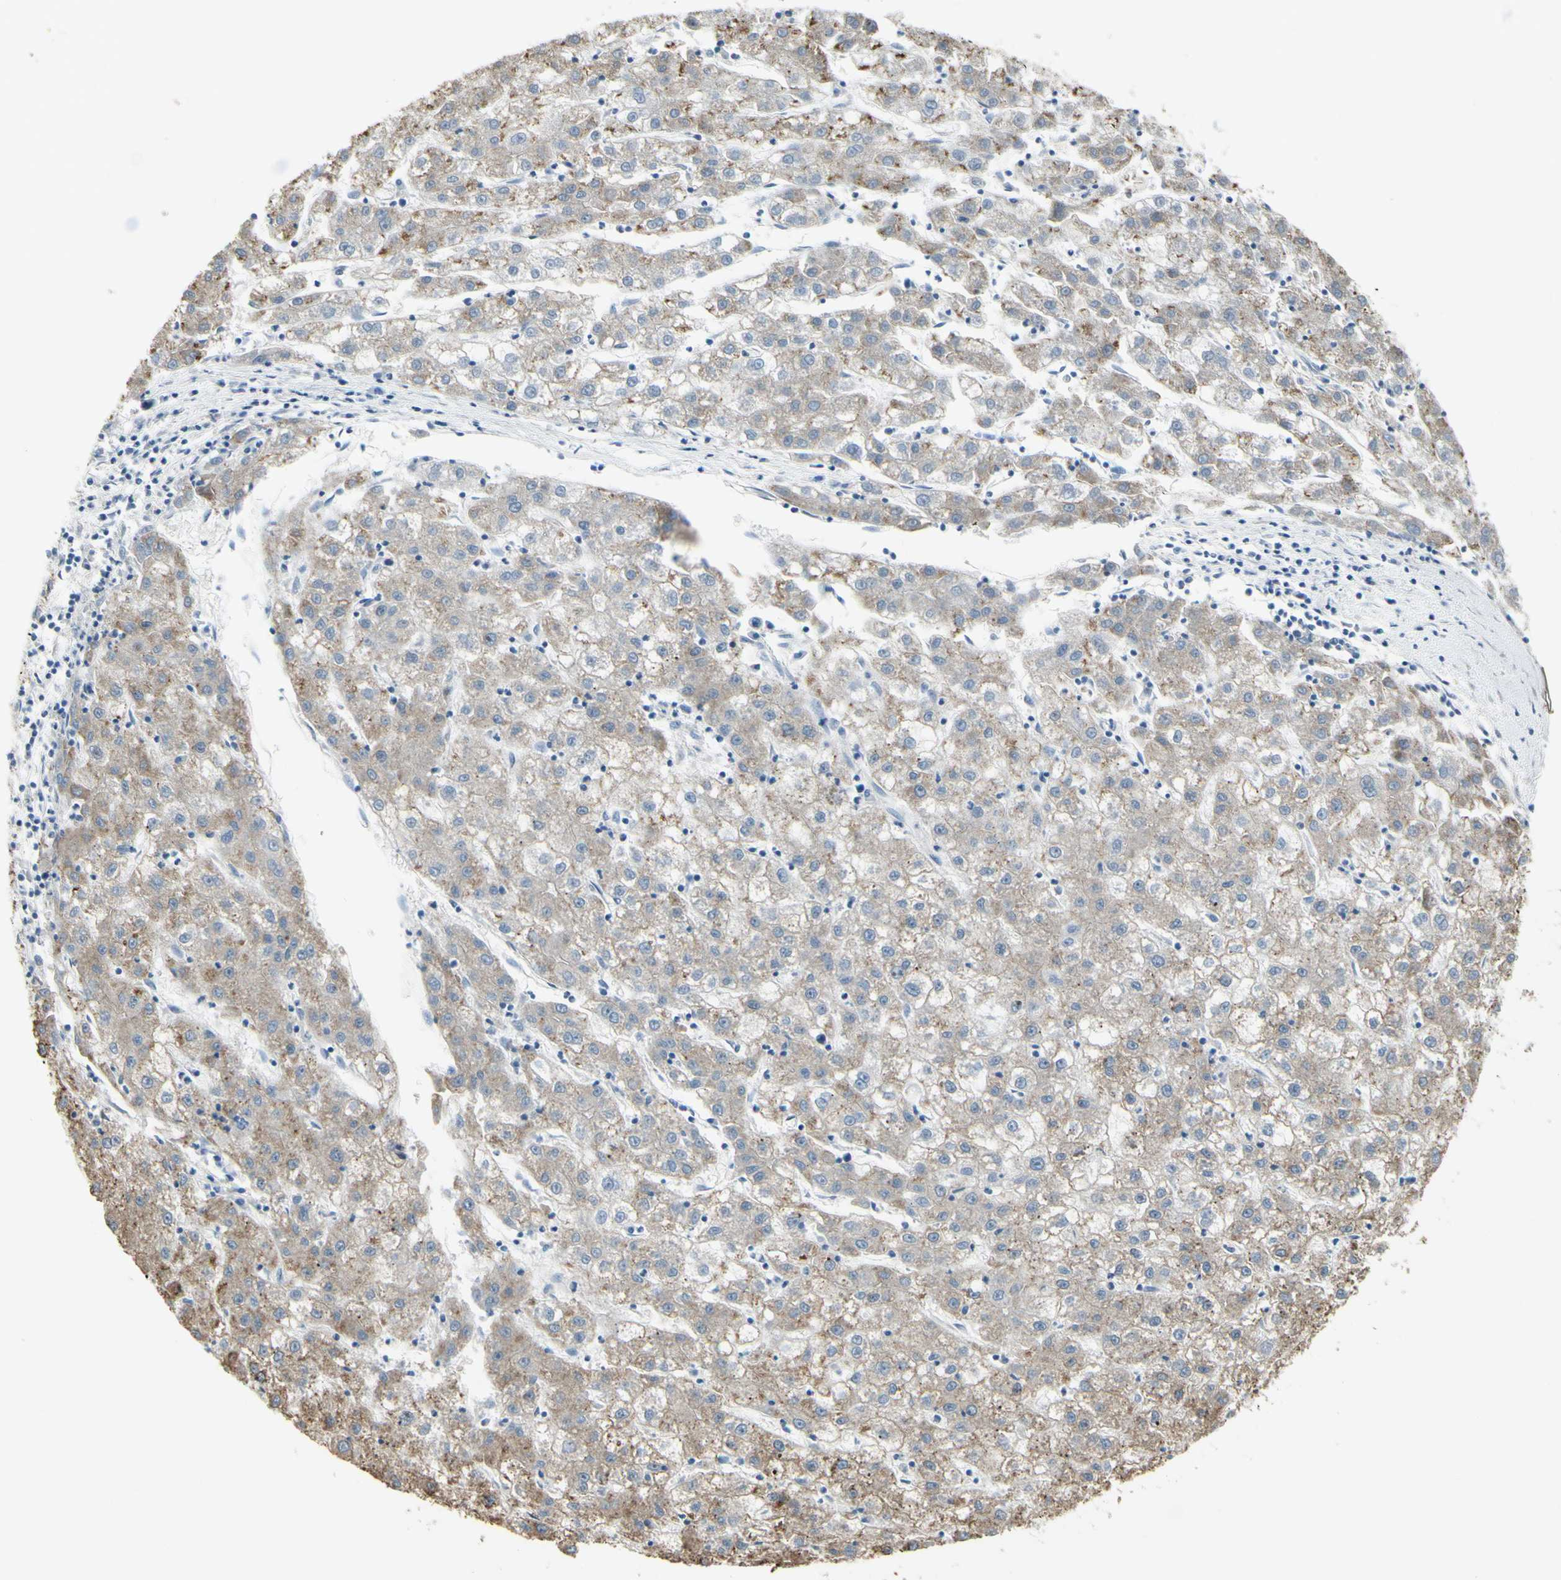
{"staining": {"intensity": "weak", "quantity": ">75%", "location": "cytoplasmic/membranous"}, "tissue": "liver cancer", "cell_type": "Tumor cells", "image_type": "cancer", "snomed": [{"axis": "morphology", "description": "Carcinoma, Hepatocellular, NOS"}, {"axis": "topography", "description": "Liver"}], "caption": "Tumor cells reveal low levels of weak cytoplasmic/membranous positivity in approximately >75% of cells in liver hepatocellular carcinoma.", "gene": "NCBP2L", "patient": {"sex": "male", "age": 72}}